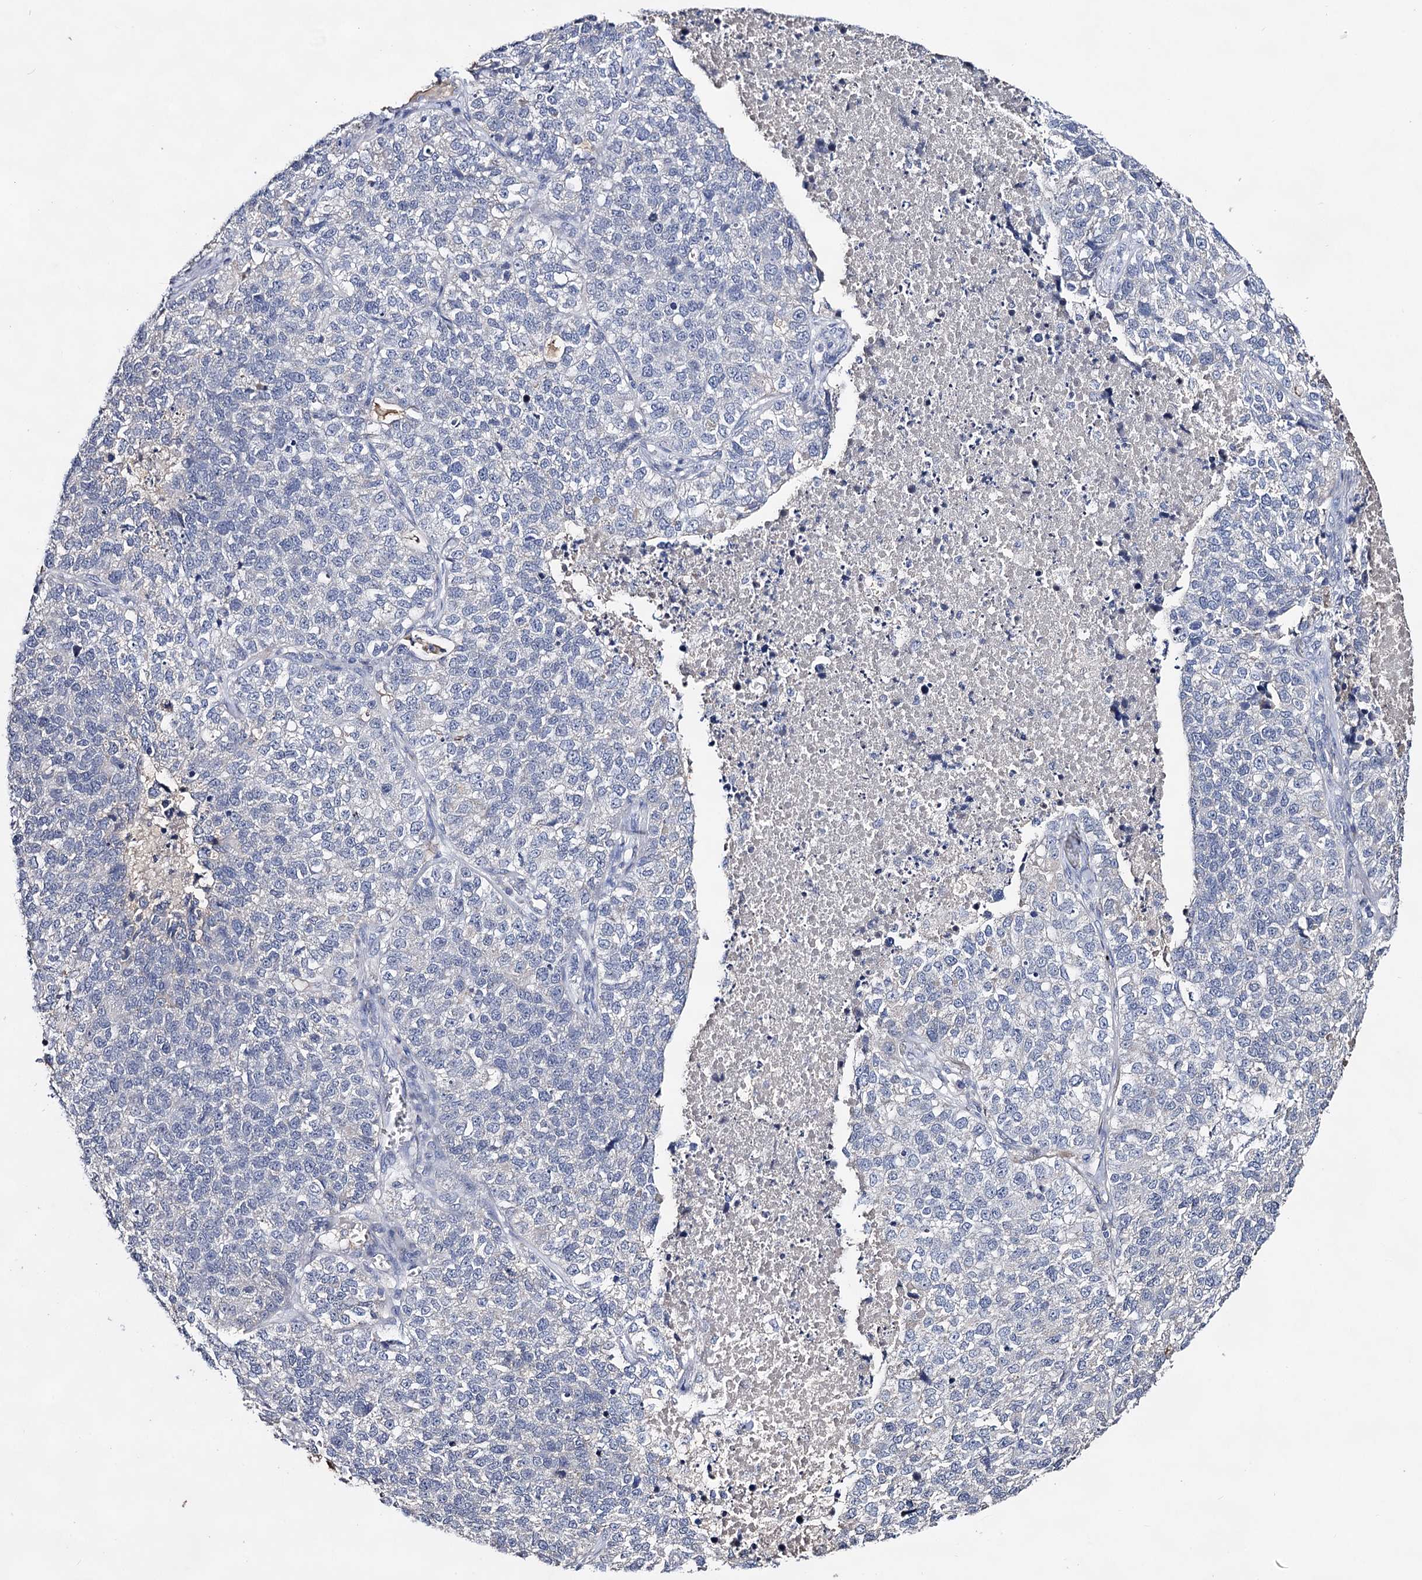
{"staining": {"intensity": "negative", "quantity": "none", "location": "none"}, "tissue": "lung cancer", "cell_type": "Tumor cells", "image_type": "cancer", "snomed": [{"axis": "morphology", "description": "Adenocarcinoma, NOS"}, {"axis": "topography", "description": "Lung"}], "caption": "An image of human lung adenocarcinoma is negative for staining in tumor cells.", "gene": "PLIN1", "patient": {"sex": "male", "age": 49}}